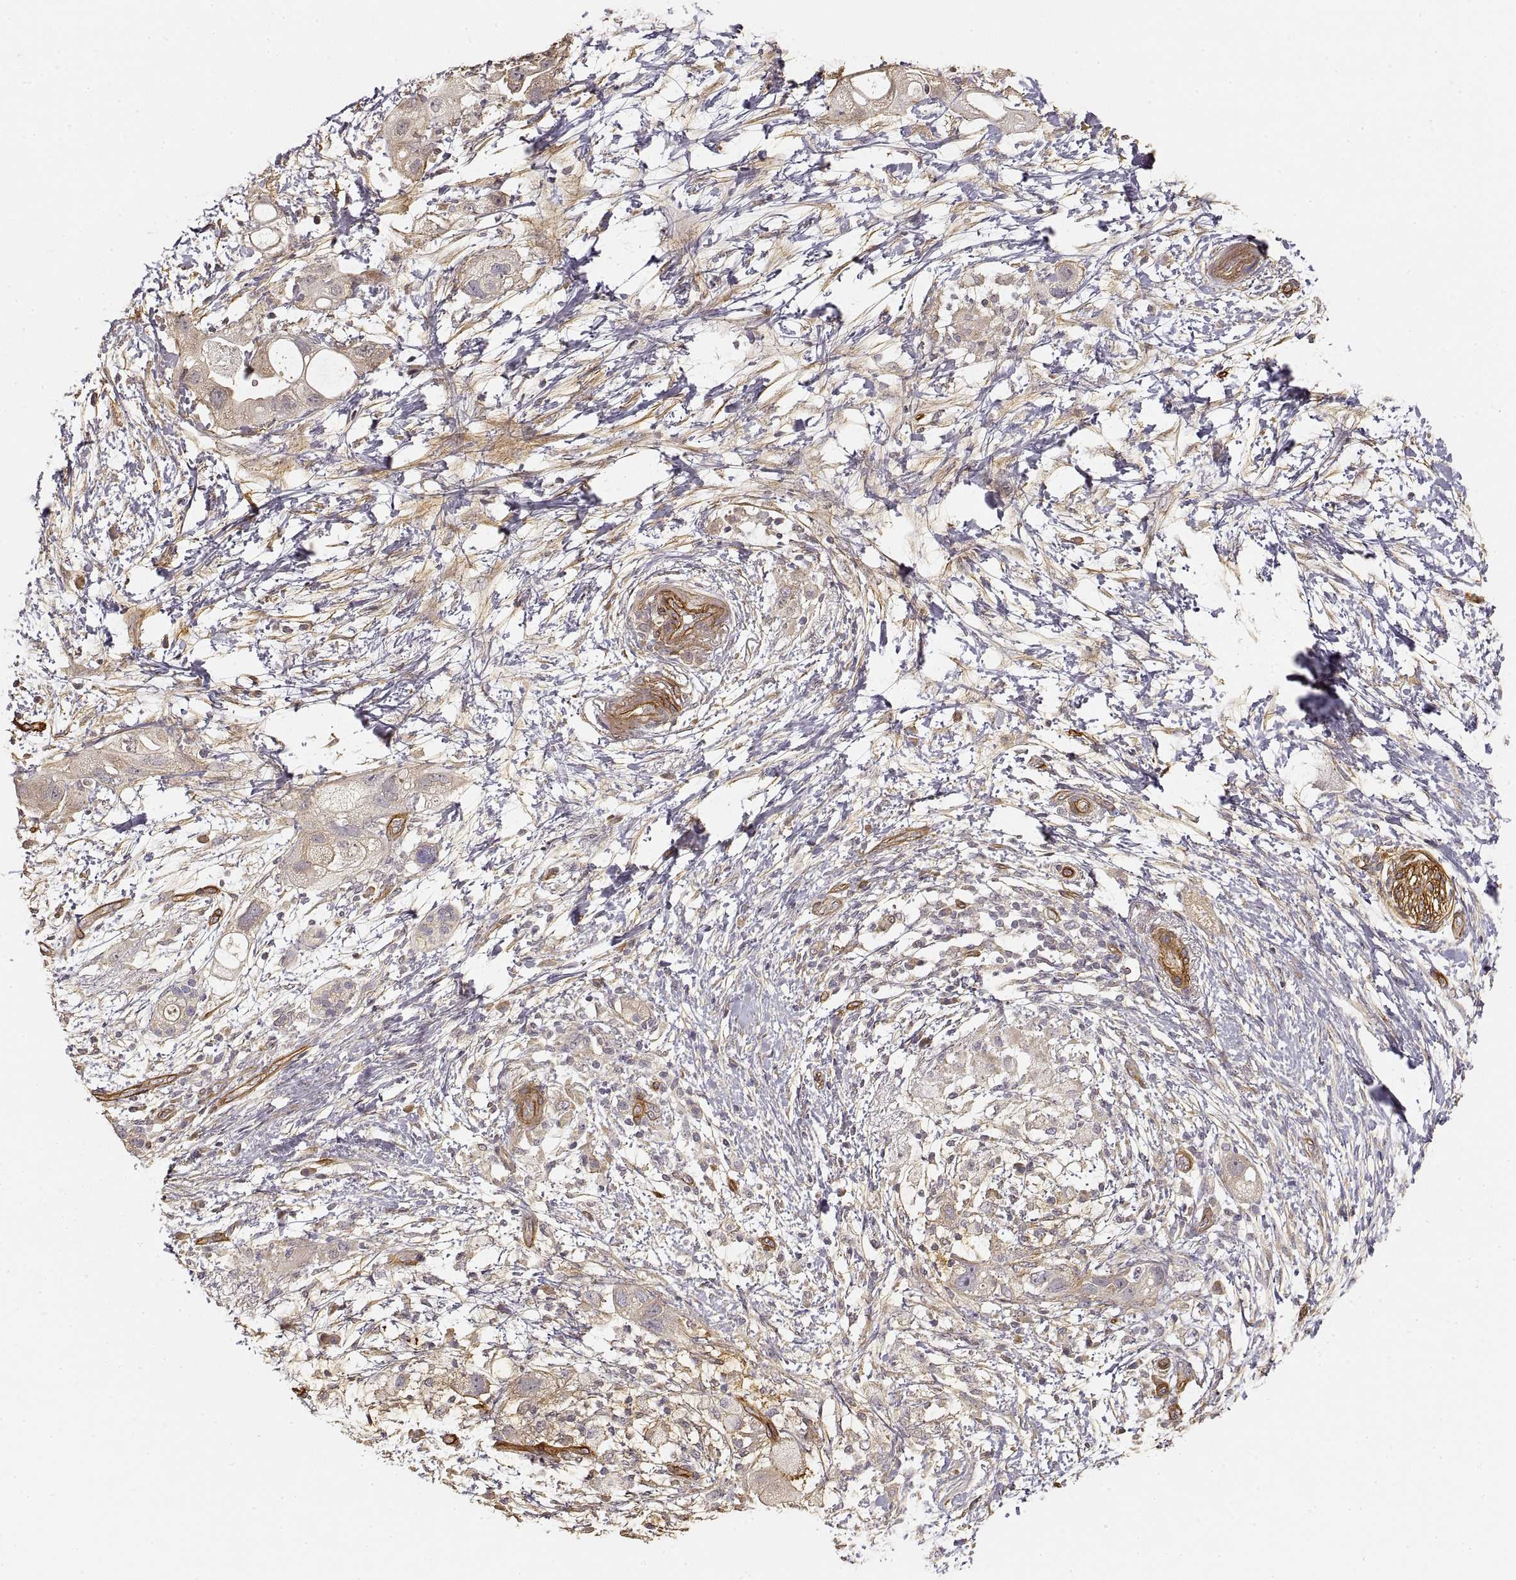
{"staining": {"intensity": "negative", "quantity": "none", "location": "none"}, "tissue": "pancreatic cancer", "cell_type": "Tumor cells", "image_type": "cancer", "snomed": [{"axis": "morphology", "description": "Adenocarcinoma, NOS"}, {"axis": "topography", "description": "Pancreas"}], "caption": "Tumor cells show no significant expression in pancreatic adenocarcinoma.", "gene": "LAMA4", "patient": {"sex": "female", "age": 72}}